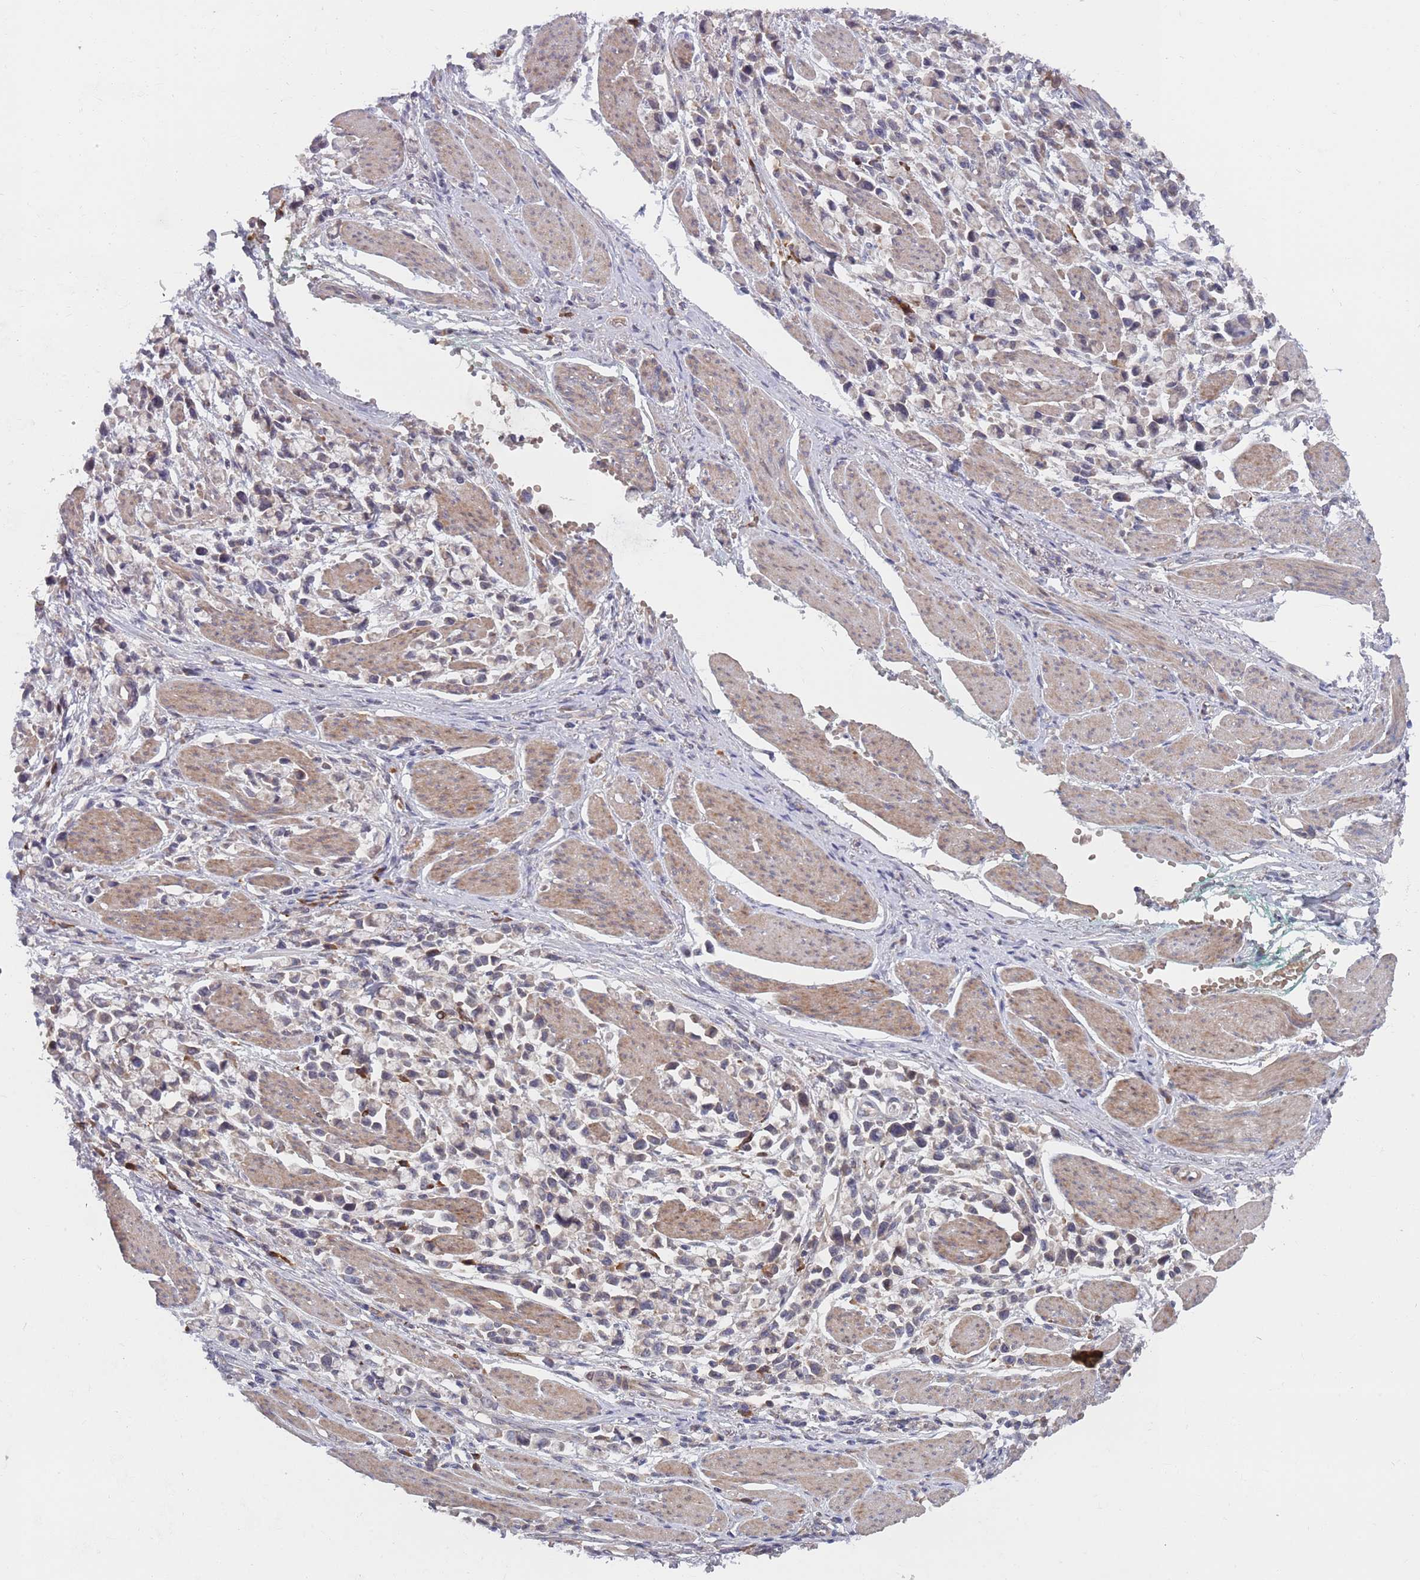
{"staining": {"intensity": "negative", "quantity": "none", "location": "none"}, "tissue": "stomach cancer", "cell_type": "Tumor cells", "image_type": "cancer", "snomed": [{"axis": "morphology", "description": "Adenocarcinoma, NOS"}, {"axis": "topography", "description": "Stomach"}], "caption": "Immunohistochemical staining of stomach adenocarcinoma demonstrates no significant staining in tumor cells.", "gene": "ZNF140", "patient": {"sex": "female", "age": 81}}